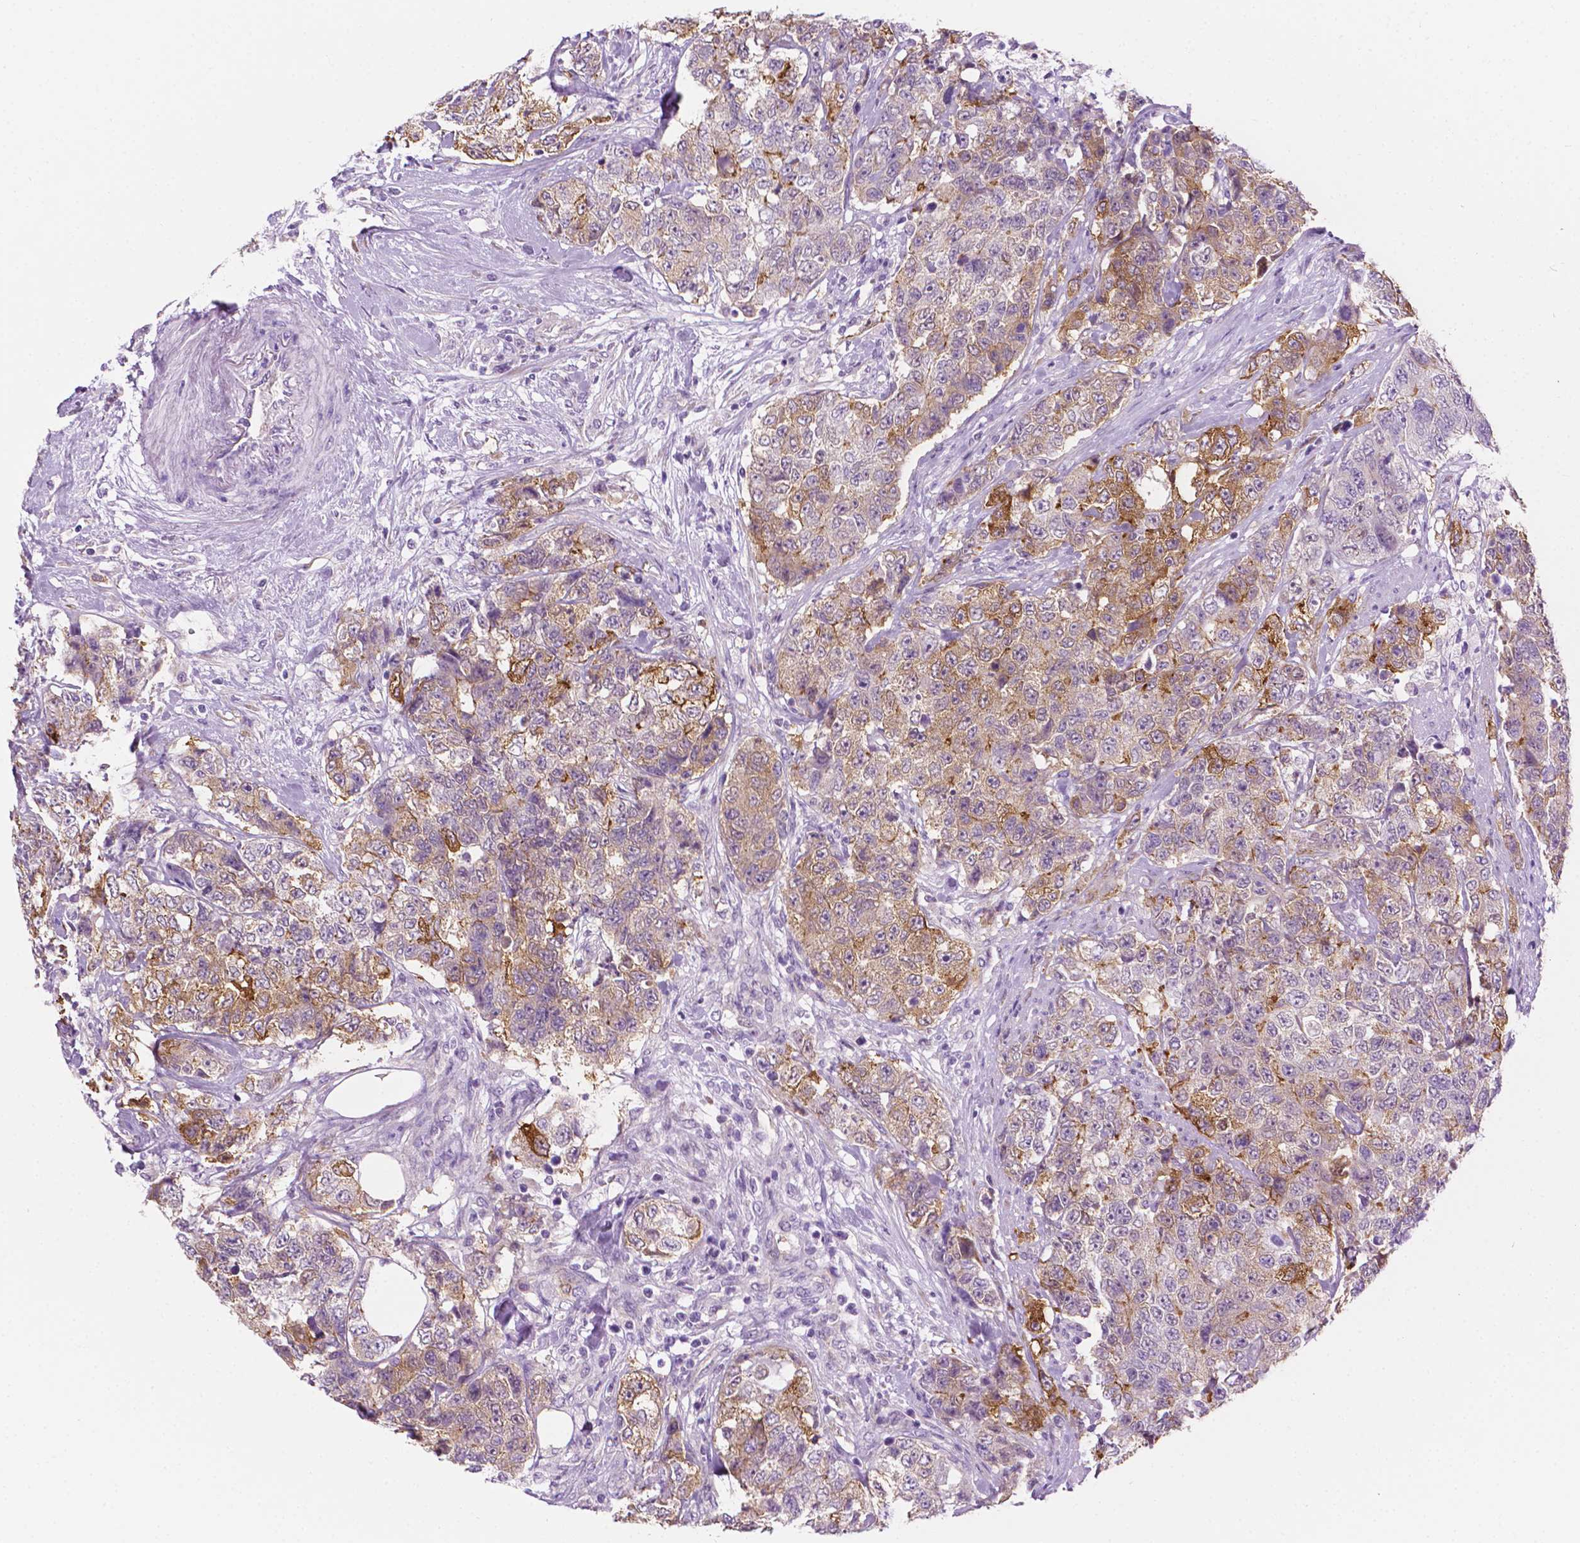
{"staining": {"intensity": "moderate", "quantity": "25%-75%", "location": "cytoplasmic/membranous"}, "tissue": "urothelial cancer", "cell_type": "Tumor cells", "image_type": "cancer", "snomed": [{"axis": "morphology", "description": "Urothelial carcinoma, High grade"}, {"axis": "topography", "description": "Urinary bladder"}], "caption": "Immunohistochemical staining of urothelial cancer displays medium levels of moderate cytoplasmic/membranous protein positivity in about 25%-75% of tumor cells.", "gene": "EPPK1", "patient": {"sex": "female", "age": 78}}